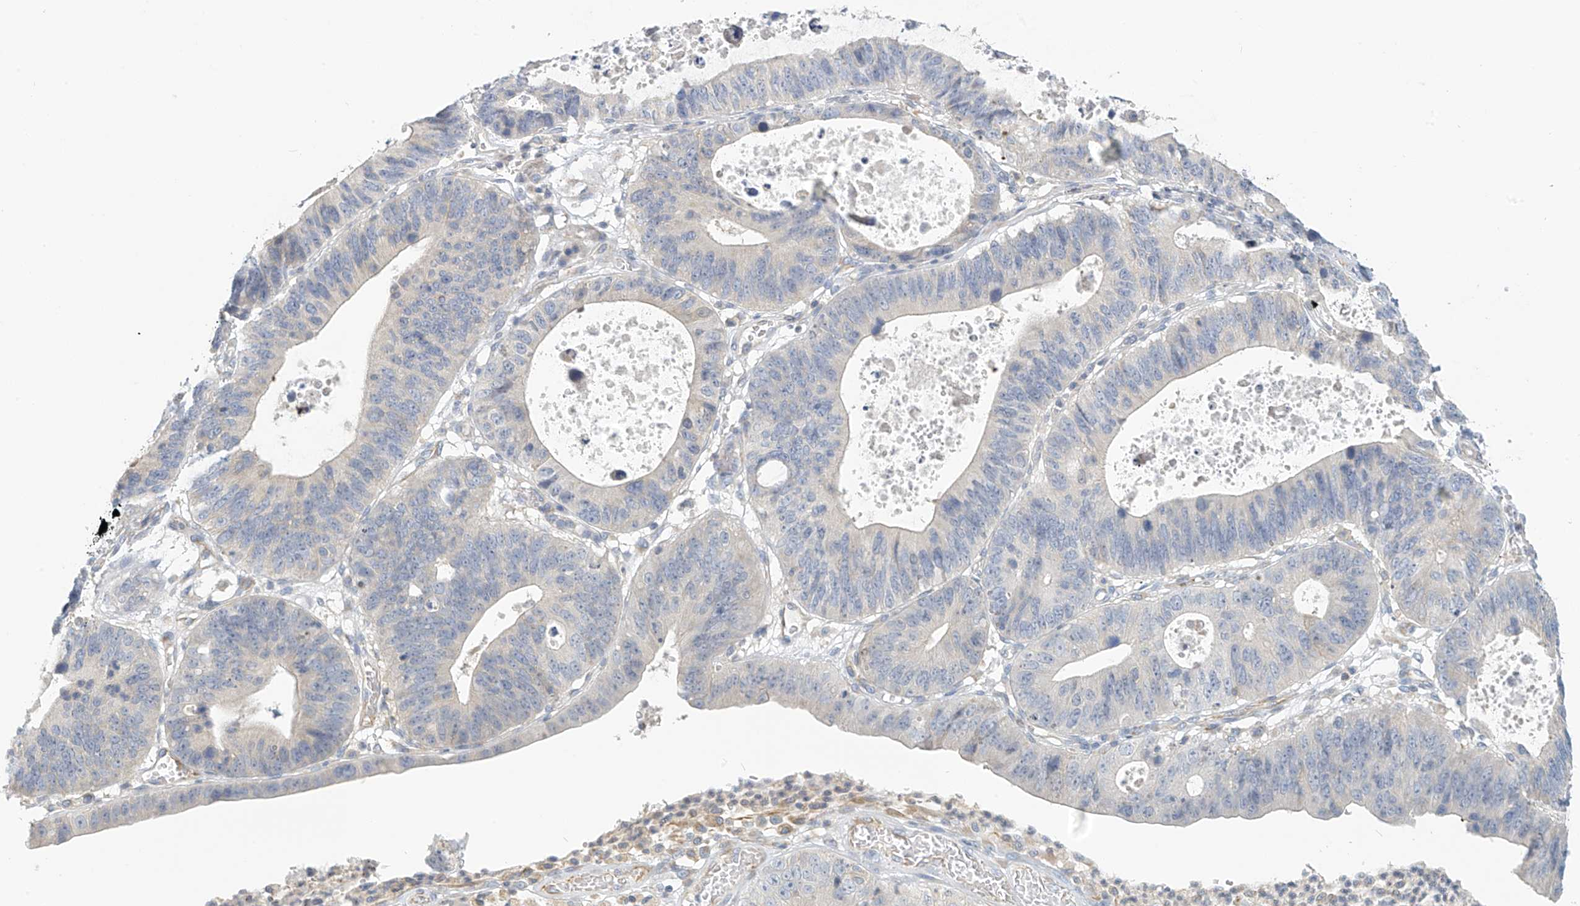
{"staining": {"intensity": "negative", "quantity": "none", "location": "none"}, "tissue": "stomach cancer", "cell_type": "Tumor cells", "image_type": "cancer", "snomed": [{"axis": "morphology", "description": "Adenocarcinoma, NOS"}, {"axis": "topography", "description": "Stomach"}], "caption": "DAB immunohistochemical staining of human adenocarcinoma (stomach) exhibits no significant expression in tumor cells.", "gene": "SLC6A12", "patient": {"sex": "male", "age": 59}}